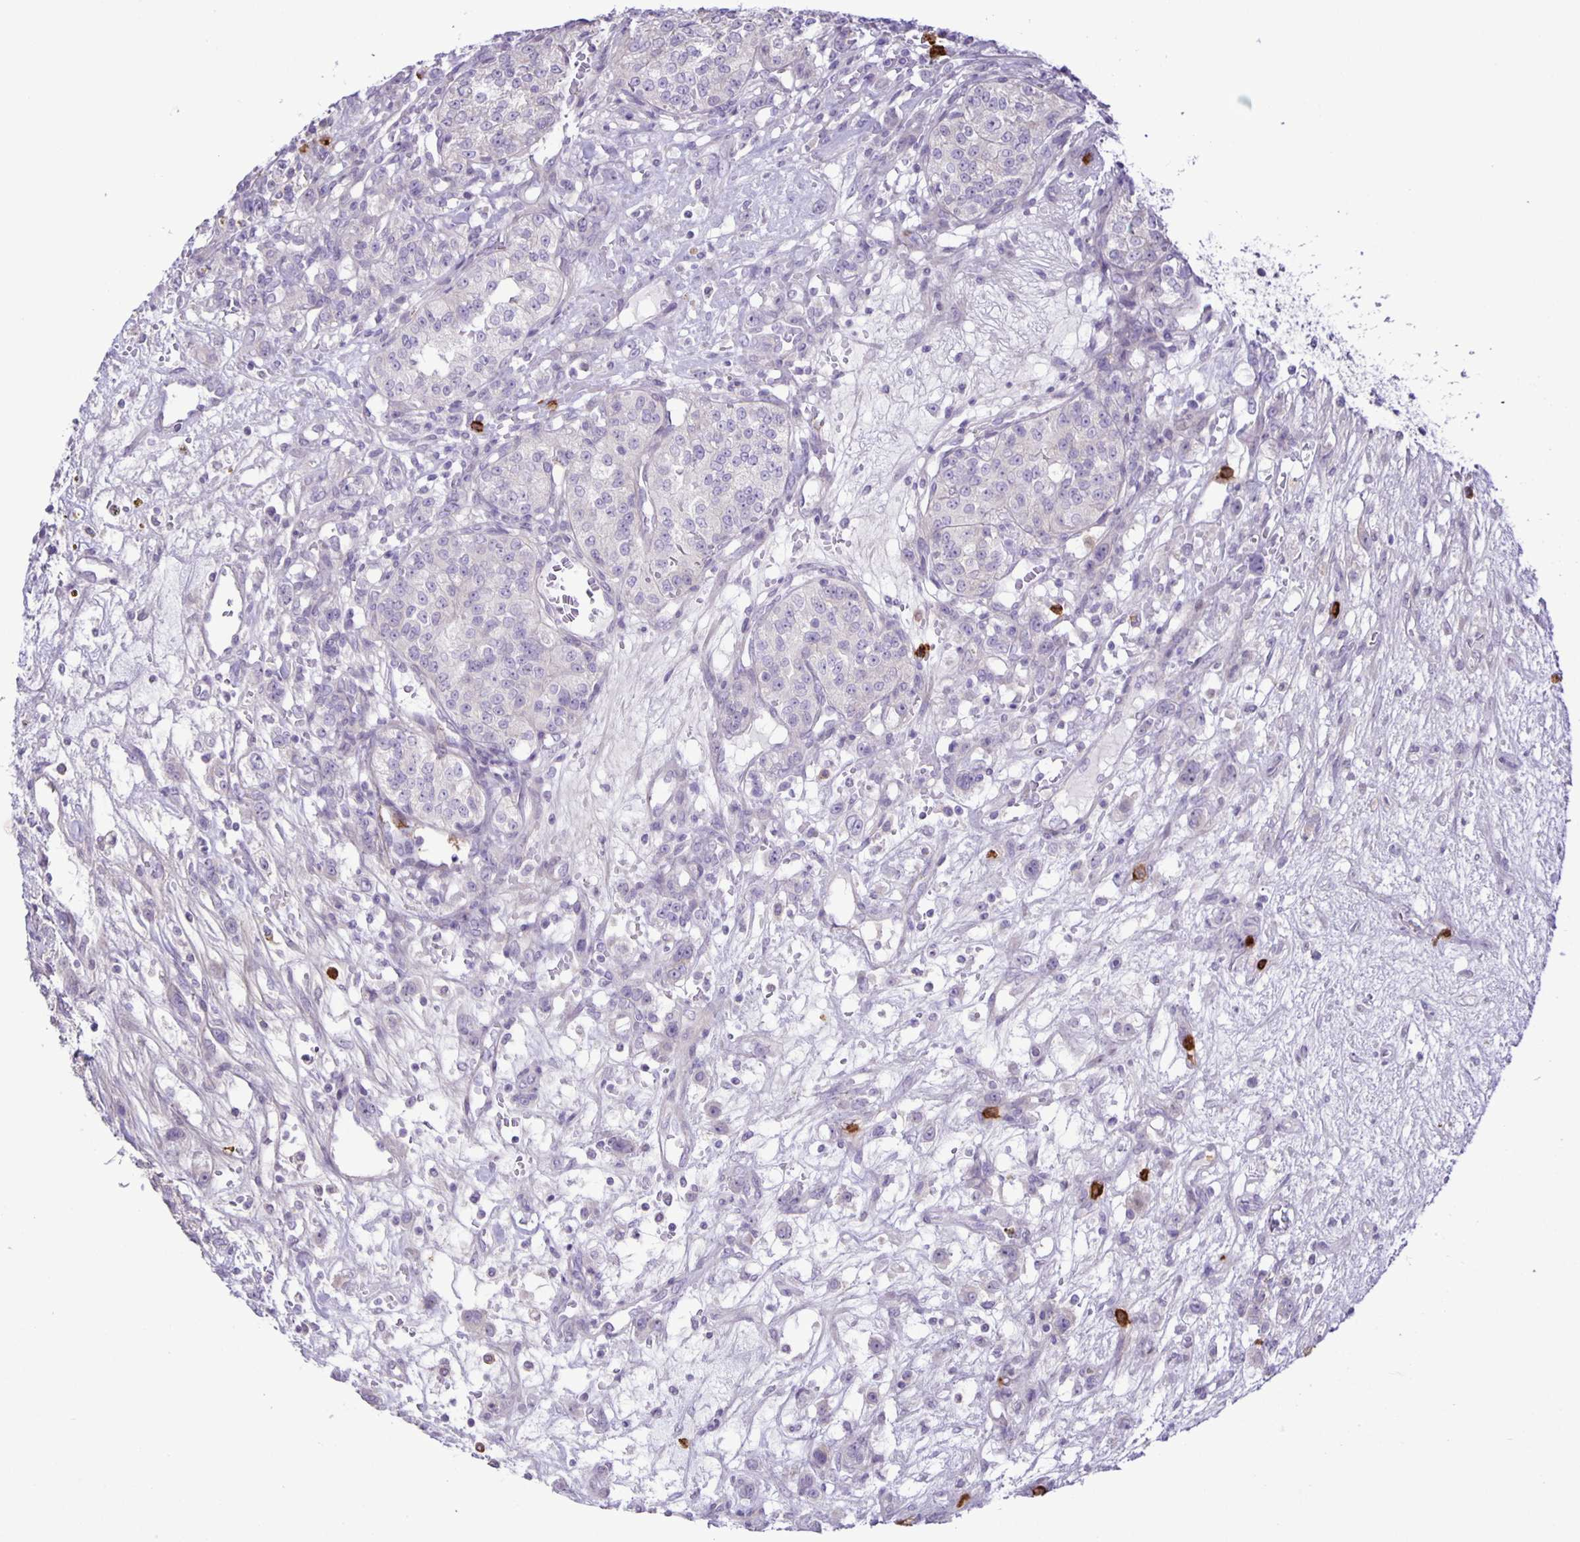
{"staining": {"intensity": "negative", "quantity": "none", "location": "none"}, "tissue": "renal cancer", "cell_type": "Tumor cells", "image_type": "cancer", "snomed": [{"axis": "morphology", "description": "Adenocarcinoma, NOS"}, {"axis": "topography", "description": "Kidney"}], "caption": "Immunohistochemistry of adenocarcinoma (renal) shows no positivity in tumor cells.", "gene": "ADCK1", "patient": {"sex": "female", "age": 63}}